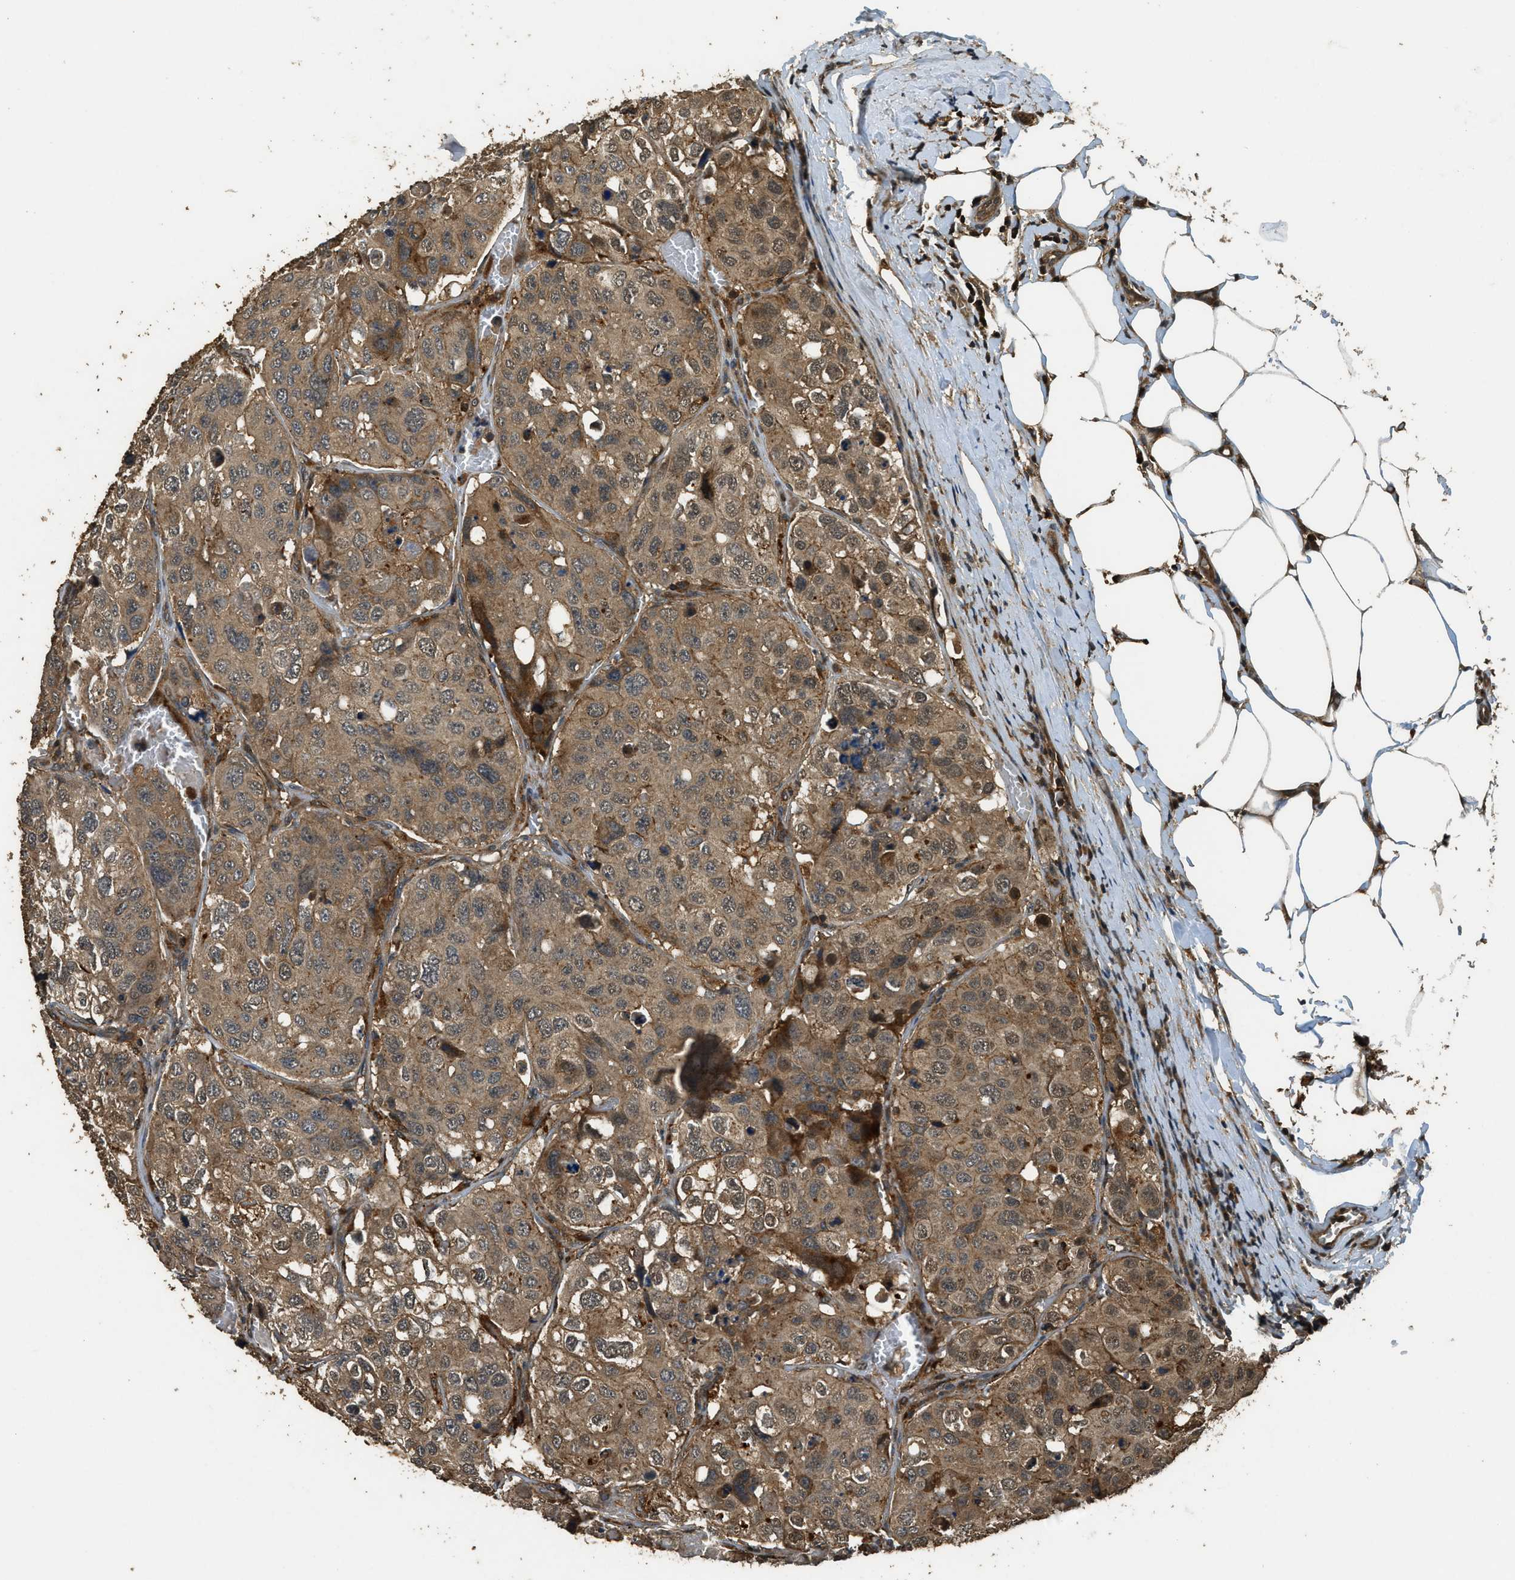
{"staining": {"intensity": "moderate", "quantity": ">75%", "location": "cytoplasmic/membranous"}, "tissue": "urothelial cancer", "cell_type": "Tumor cells", "image_type": "cancer", "snomed": [{"axis": "morphology", "description": "Urothelial carcinoma, High grade"}, {"axis": "topography", "description": "Lymph node"}, {"axis": "topography", "description": "Urinary bladder"}], "caption": "Urothelial cancer stained for a protein displays moderate cytoplasmic/membranous positivity in tumor cells.", "gene": "PPP6R3", "patient": {"sex": "male", "age": 51}}